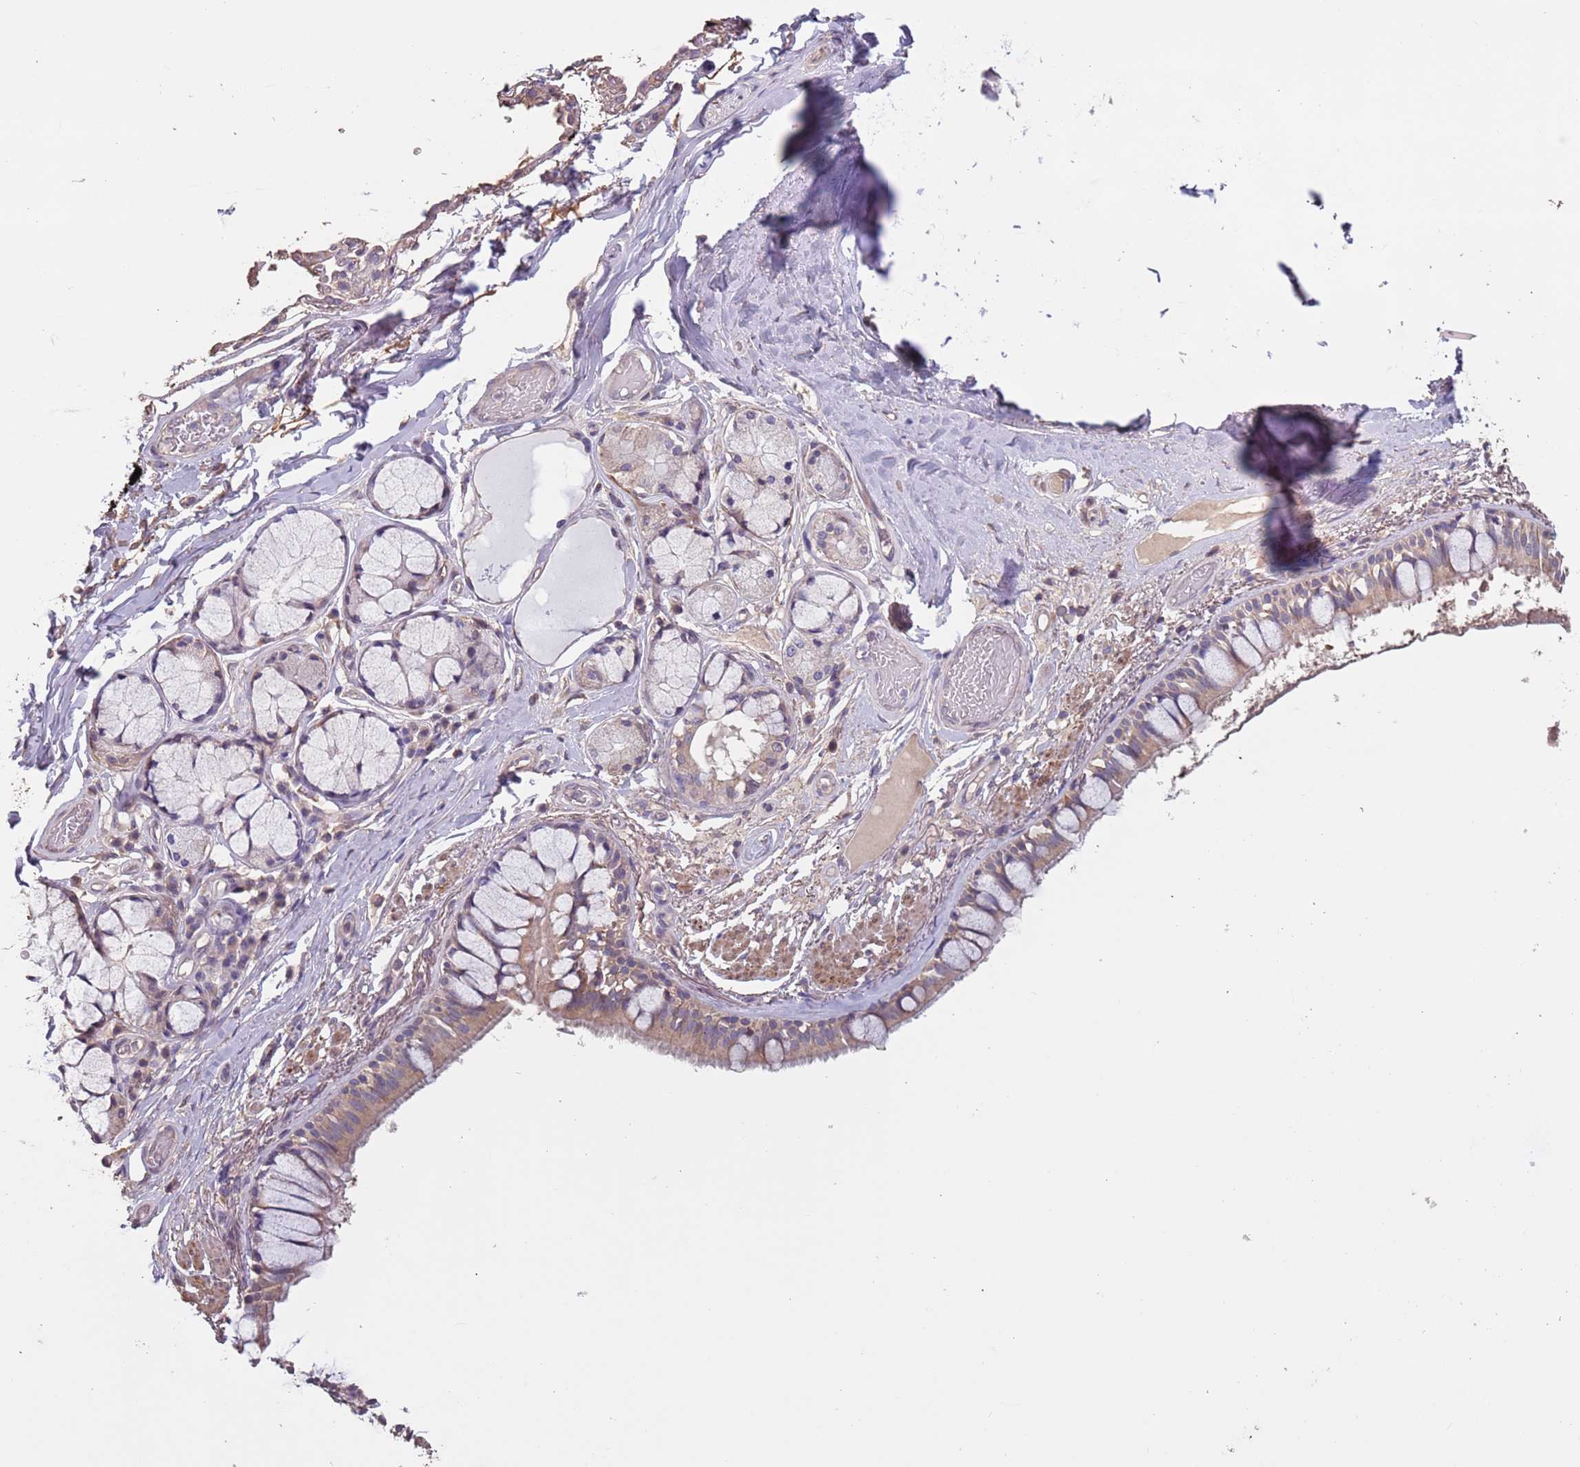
{"staining": {"intensity": "moderate", "quantity": "25%-75%", "location": "cytoplasmic/membranous"}, "tissue": "bronchus", "cell_type": "Respiratory epithelial cells", "image_type": "normal", "snomed": [{"axis": "morphology", "description": "Normal tissue, NOS"}, {"axis": "topography", "description": "Bronchus"}], "caption": "Immunohistochemistry image of normal bronchus stained for a protein (brown), which displays medium levels of moderate cytoplasmic/membranous expression in about 25%-75% of respiratory epithelial cells.", "gene": "MBD3L1", "patient": {"sex": "male", "age": 70}}